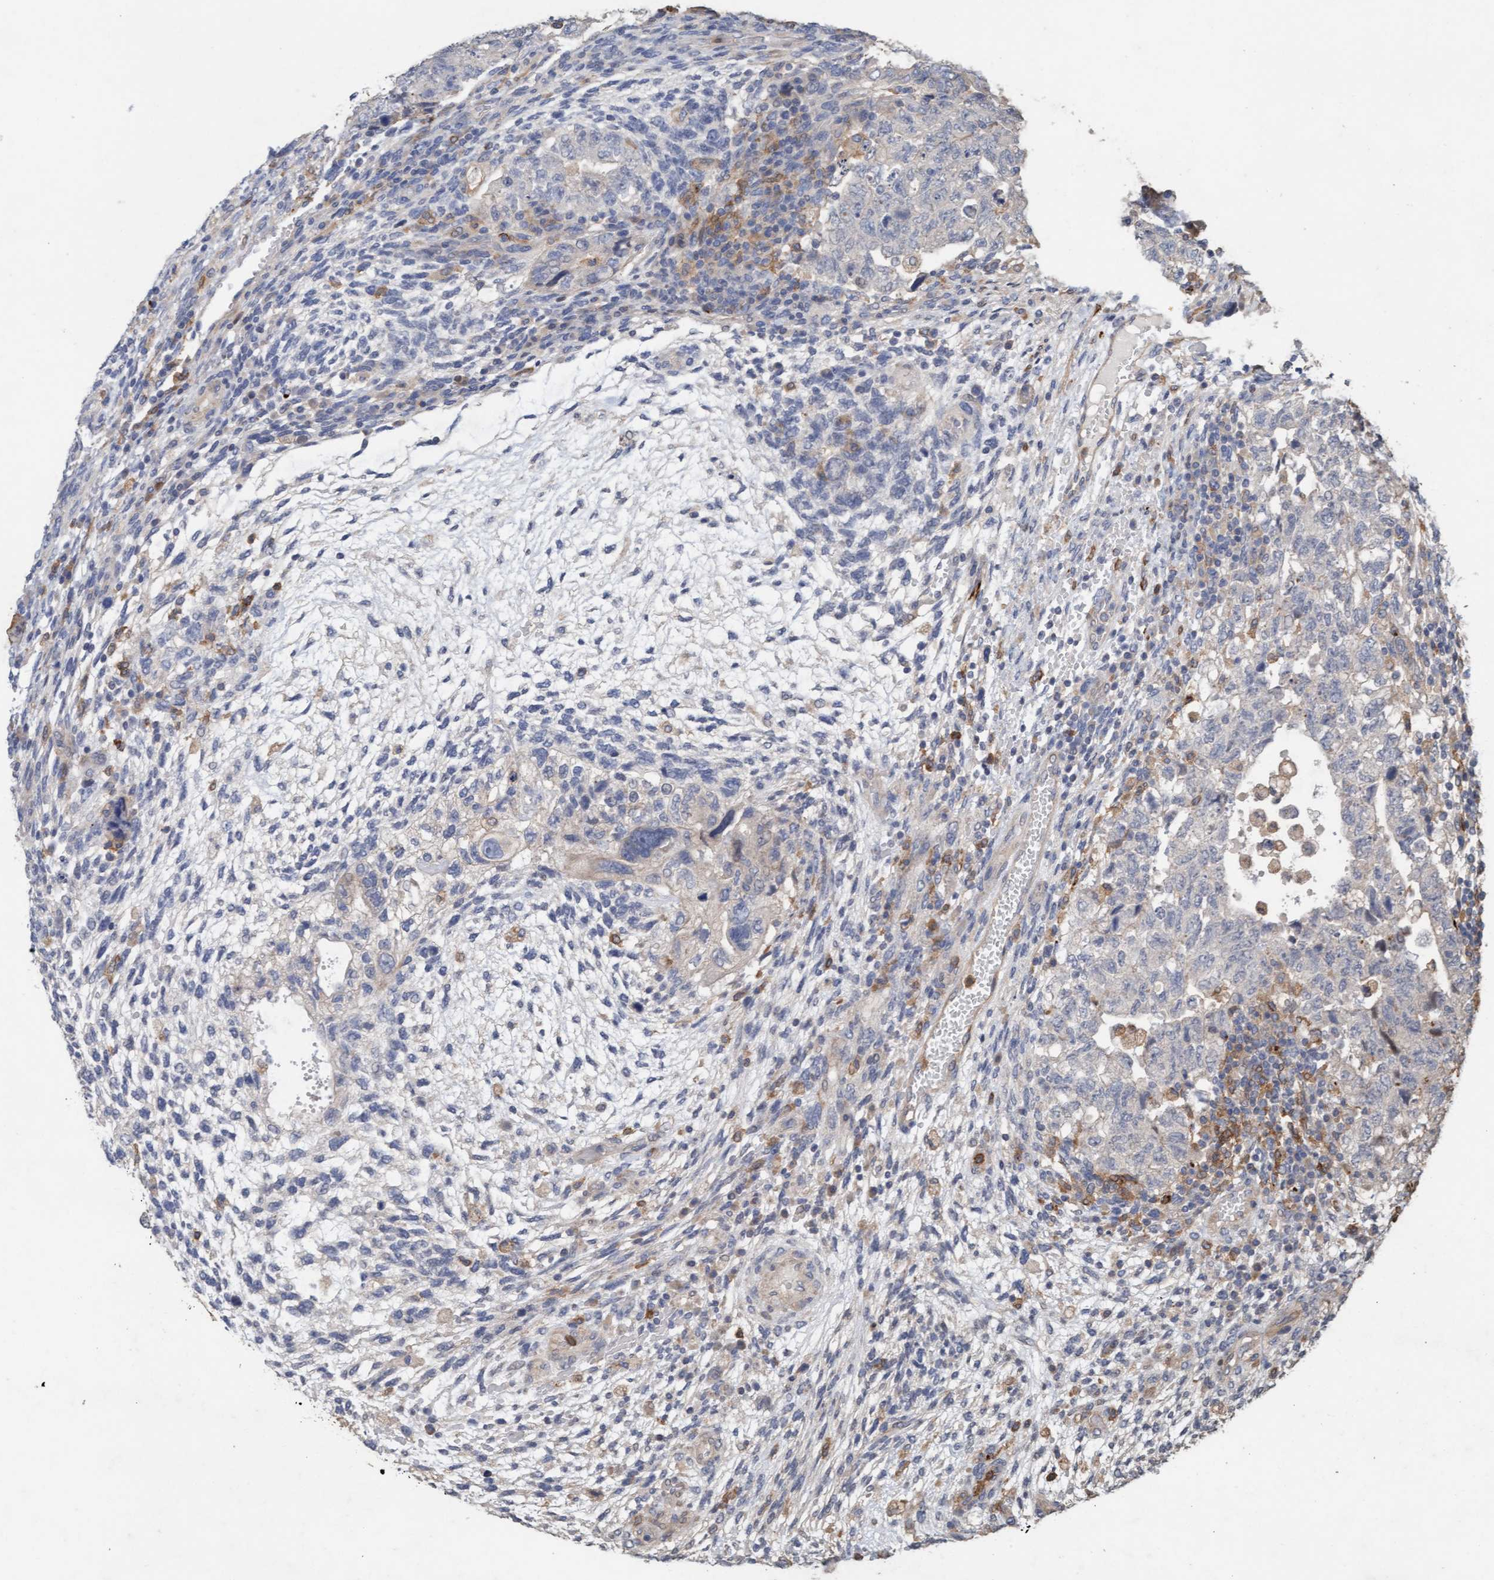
{"staining": {"intensity": "negative", "quantity": "none", "location": "none"}, "tissue": "testis cancer", "cell_type": "Tumor cells", "image_type": "cancer", "snomed": [{"axis": "morphology", "description": "Carcinoma, Embryonal, NOS"}, {"axis": "topography", "description": "Testis"}], "caption": "Tumor cells show no significant staining in embryonal carcinoma (testis).", "gene": "LONRF1", "patient": {"sex": "male", "age": 36}}